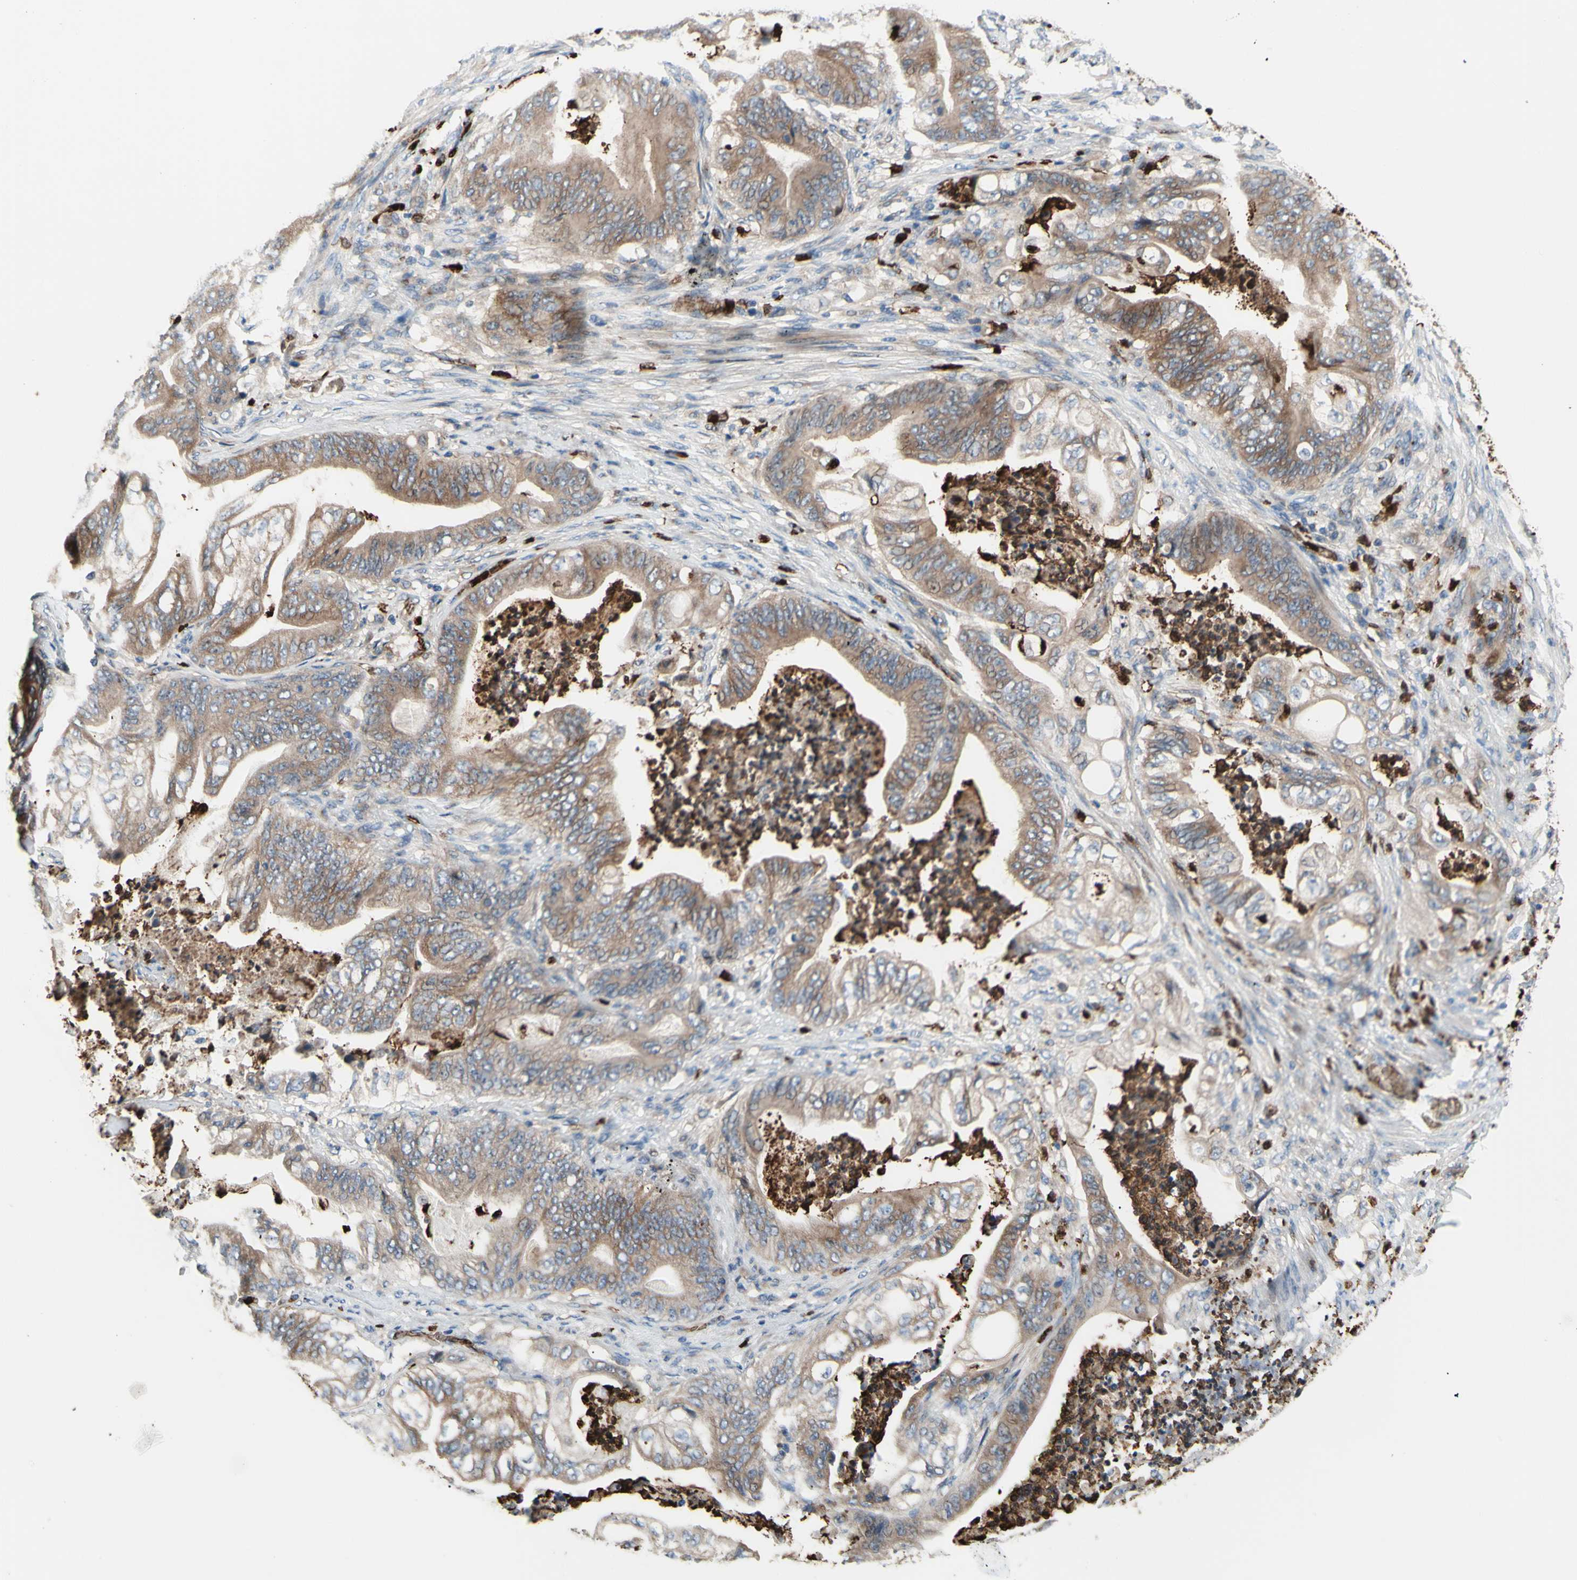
{"staining": {"intensity": "moderate", "quantity": ">75%", "location": "cytoplasmic/membranous"}, "tissue": "stomach cancer", "cell_type": "Tumor cells", "image_type": "cancer", "snomed": [{"axis": "morphology", "description": "Adenocarcinoma, NOS"}, {"axis": "topography", "description": "Stomach"}], "caption": "High-power microscopy captured an IHC histopathology image of adenocarcinoma (stomach), revealing moderate cytoplasmic/membranous positivity in approximately >75% of tumor cells.", "gene": "USP9X", "patient": {"sex": "female", "age": 73}}